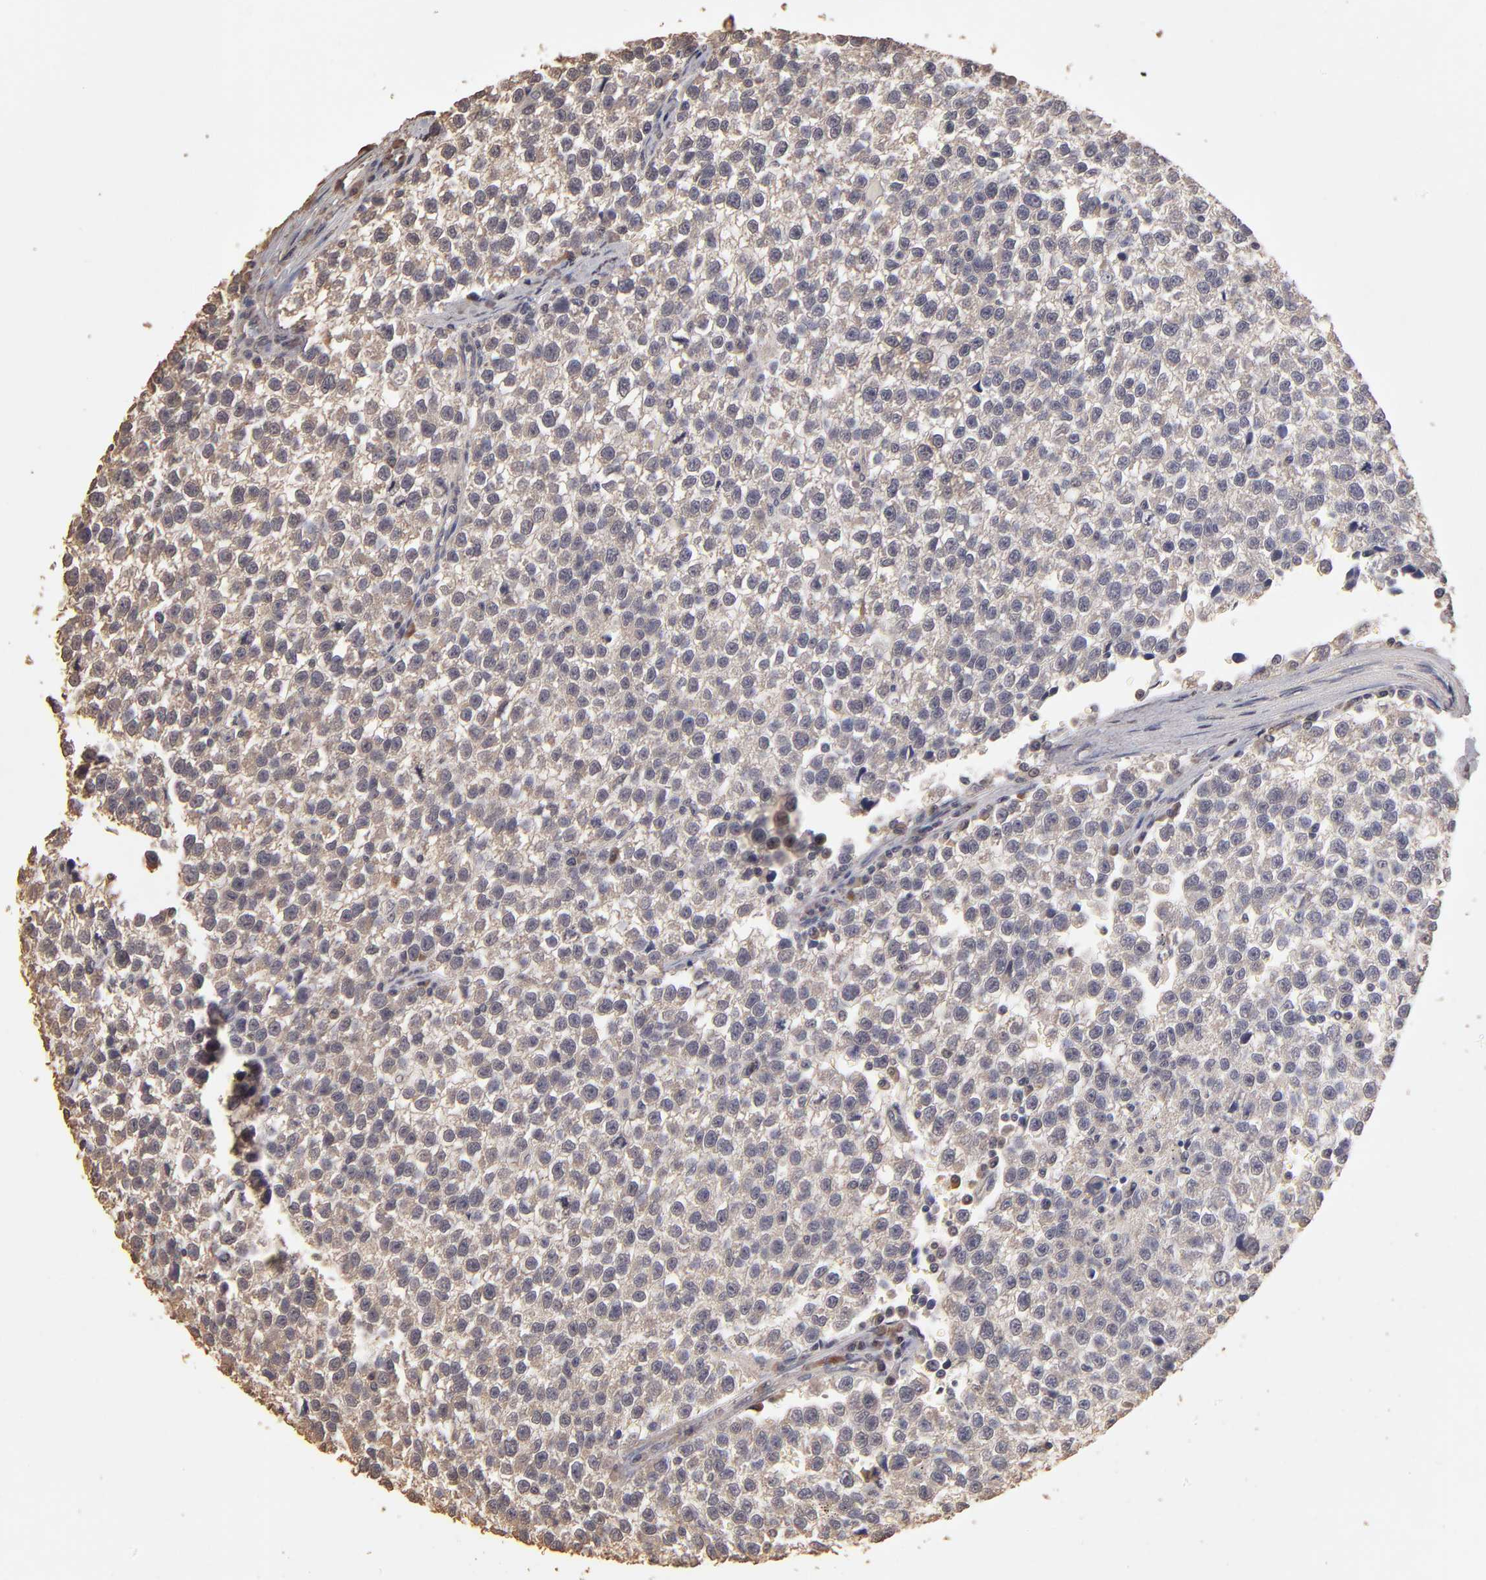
{"staining": {"intensity": "moderate", "quantity": ">75%", "location": "cytoplasmic/membranous"}, "tissue": "testis cancer", "cell_type": "Tumor cells", "image_type": "cancer", "snomed": [{"axis": "morphology", "description": "Seminoma, NOS"}, {"axis": "topography", "description": "Testis"}], "caption": "Testis cancer (seminoma) was stained to show a protein in brown. There is medium levels of moderate cytoplasmic/membranous staining in about >75% of tumor cells.", "gene": "OPHN1", "patient": {"sex": "male", "age": 35}}